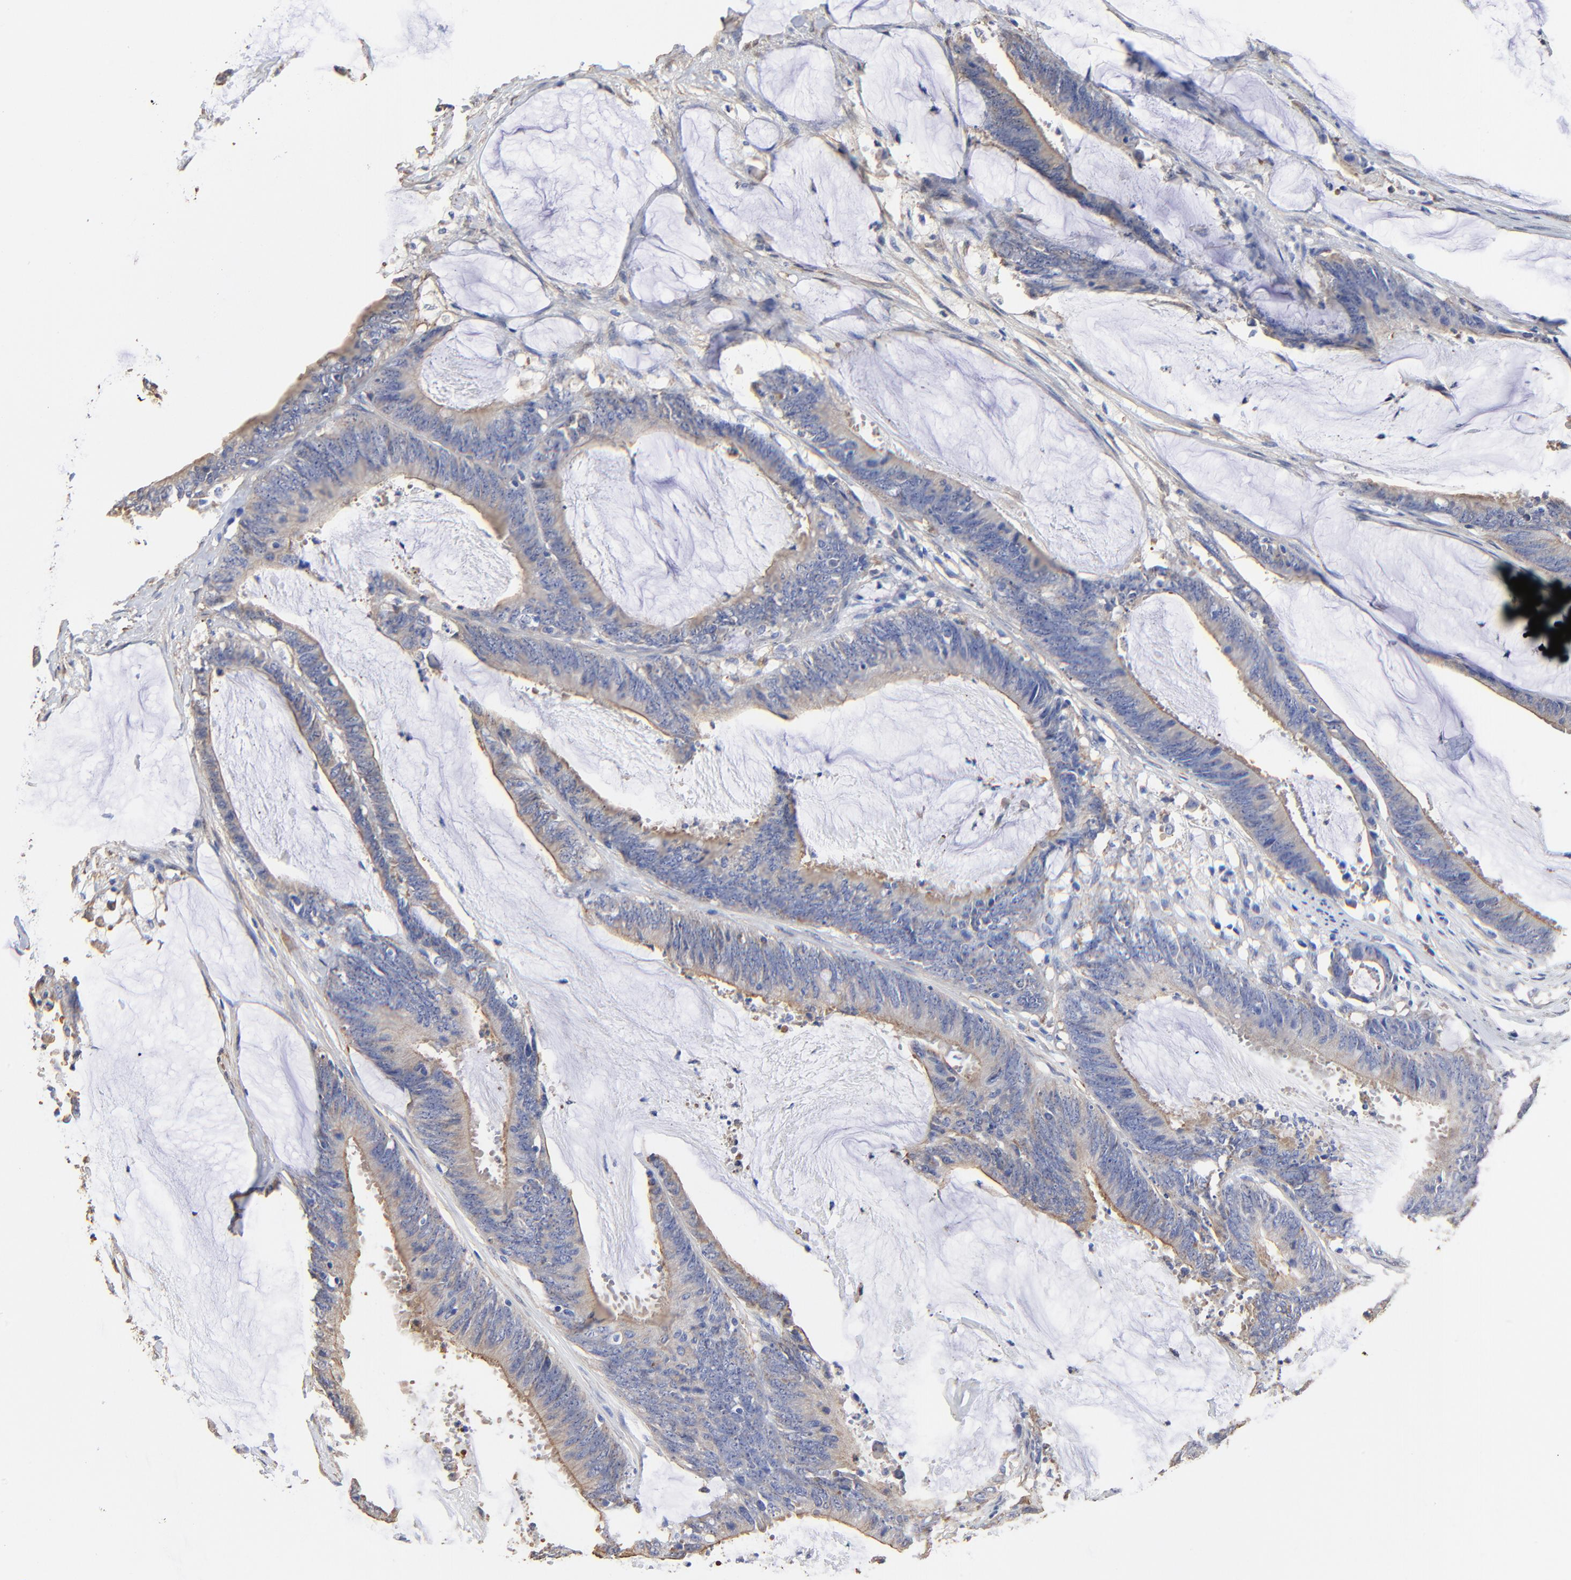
{"staining": {"intensity": "moderate", "quantity": ">75%", "location": "cytoplasmic/membranous"}, "tissue": "colorectal cancer", "cell_type": "Tumor cells", "image_type": "cancer", "snomed": [{"axis": "morphology", "description": "Adenocarcinoma, NOS"}, {"axis": "topography", "description": "Rectum"}], "caption": "Approximately >75% of tumor cells in colorectal adenocarcinoma display moderate cytoplasmic/membranous protein expression as visualized by brown immunohistochemical staining.", "gene": "TAGLN2", "patient": {"sex": "female", "age": 66}}